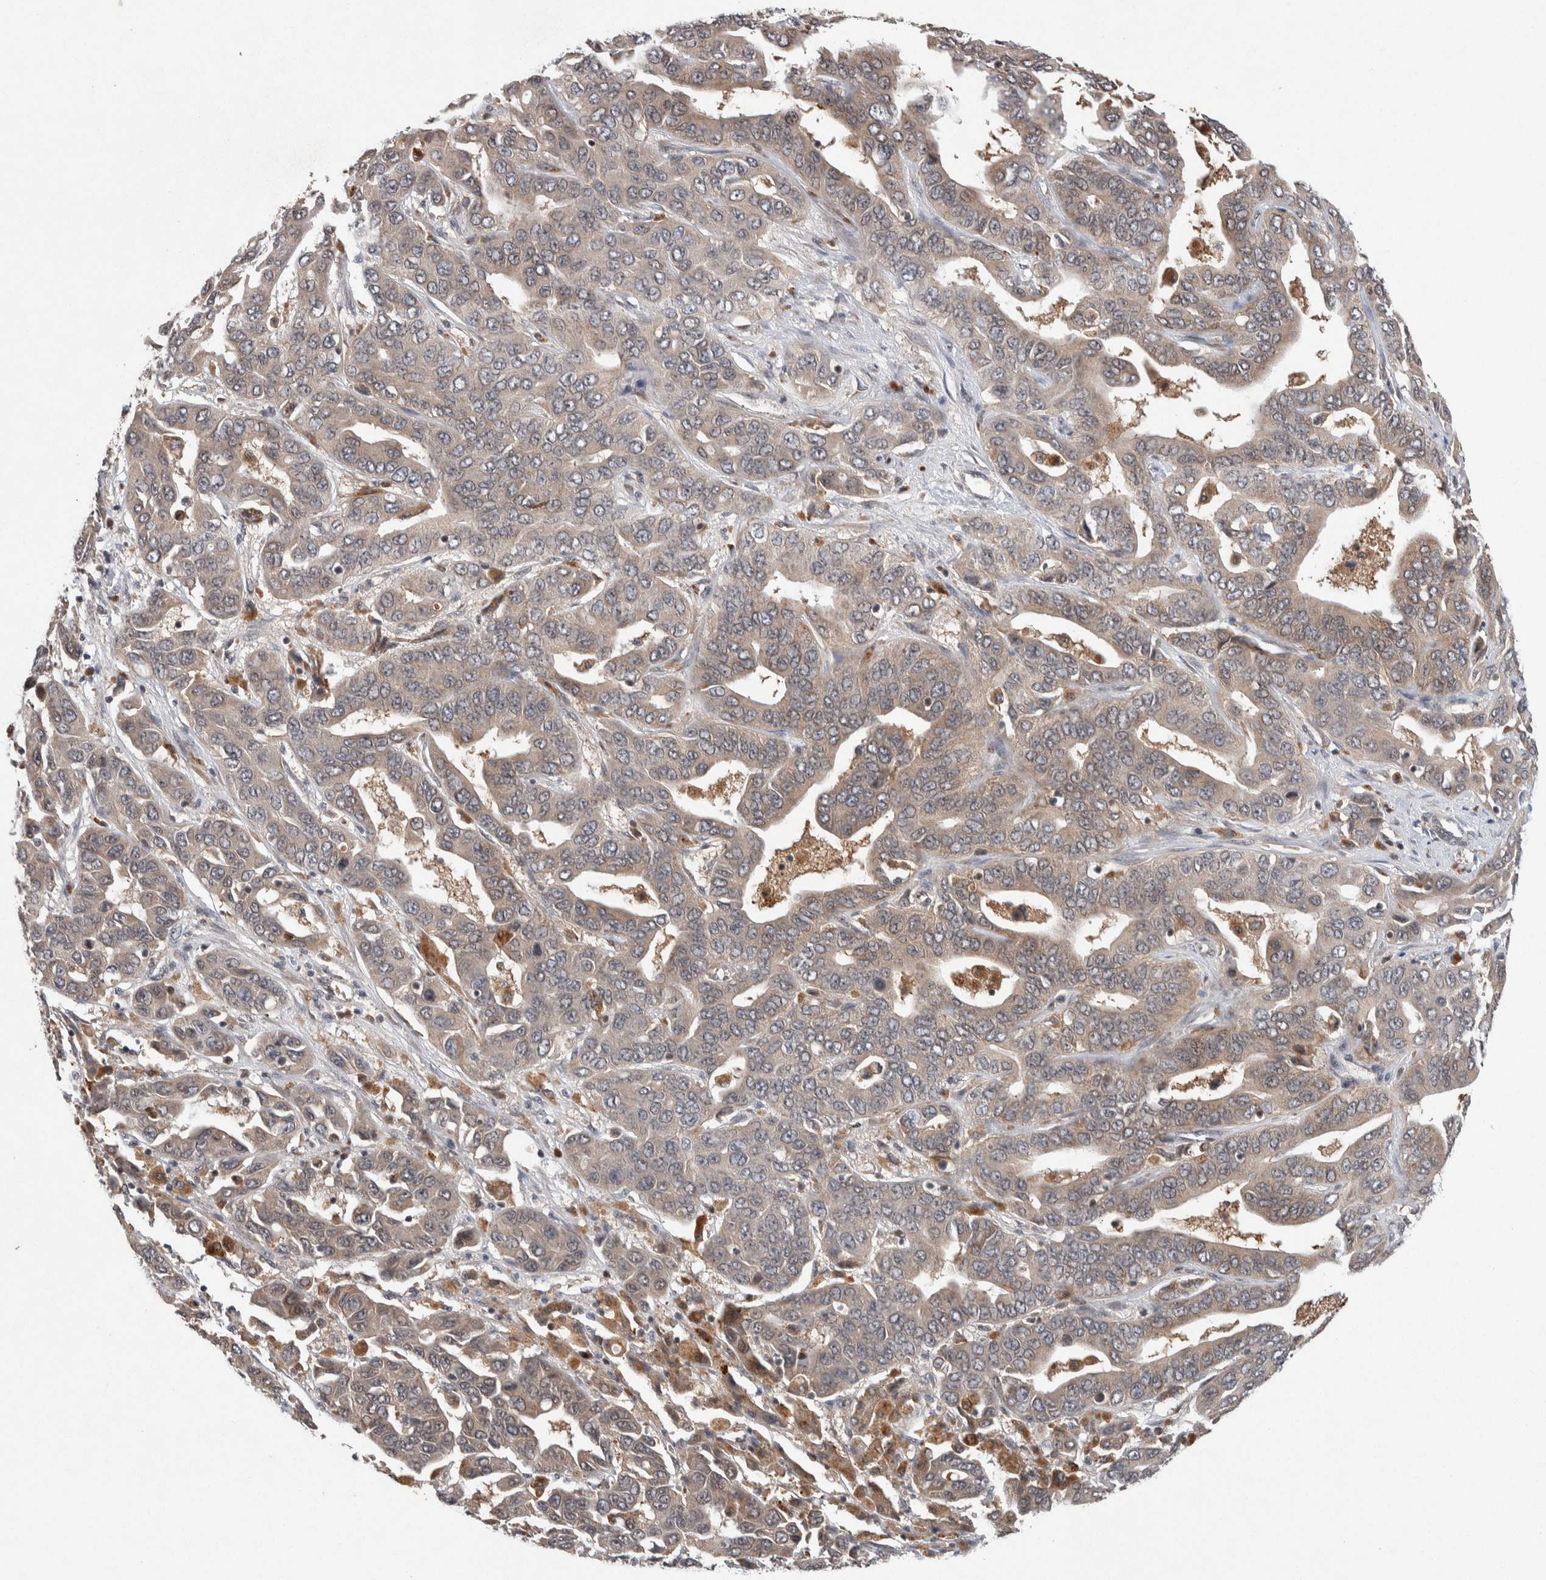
{"staining": {"intensity": "weak", "quantity": ">75%", "location": "cytoplasmic/membranous"}, "tissue": "liver cancer", "cell_type": "Tumor cells", "image_type": "cancer", "snomed": [{"axis": "morphology", "description": "Cholangiocarcinoma"}, {"axis": "topography", "description": "Liver"}], "caption": "High-magnification brightfield microscopy of liver cancer (cholangiocarcinoma) stained with DAB (brown) and counterstained with hematoxylin (blue). tumor cells exhibit weak cytoplasmic/membranous expression is seen in about>75% of cells.", "gene": "KCNK1", "patient": {"sex": "female", "age": 52}}